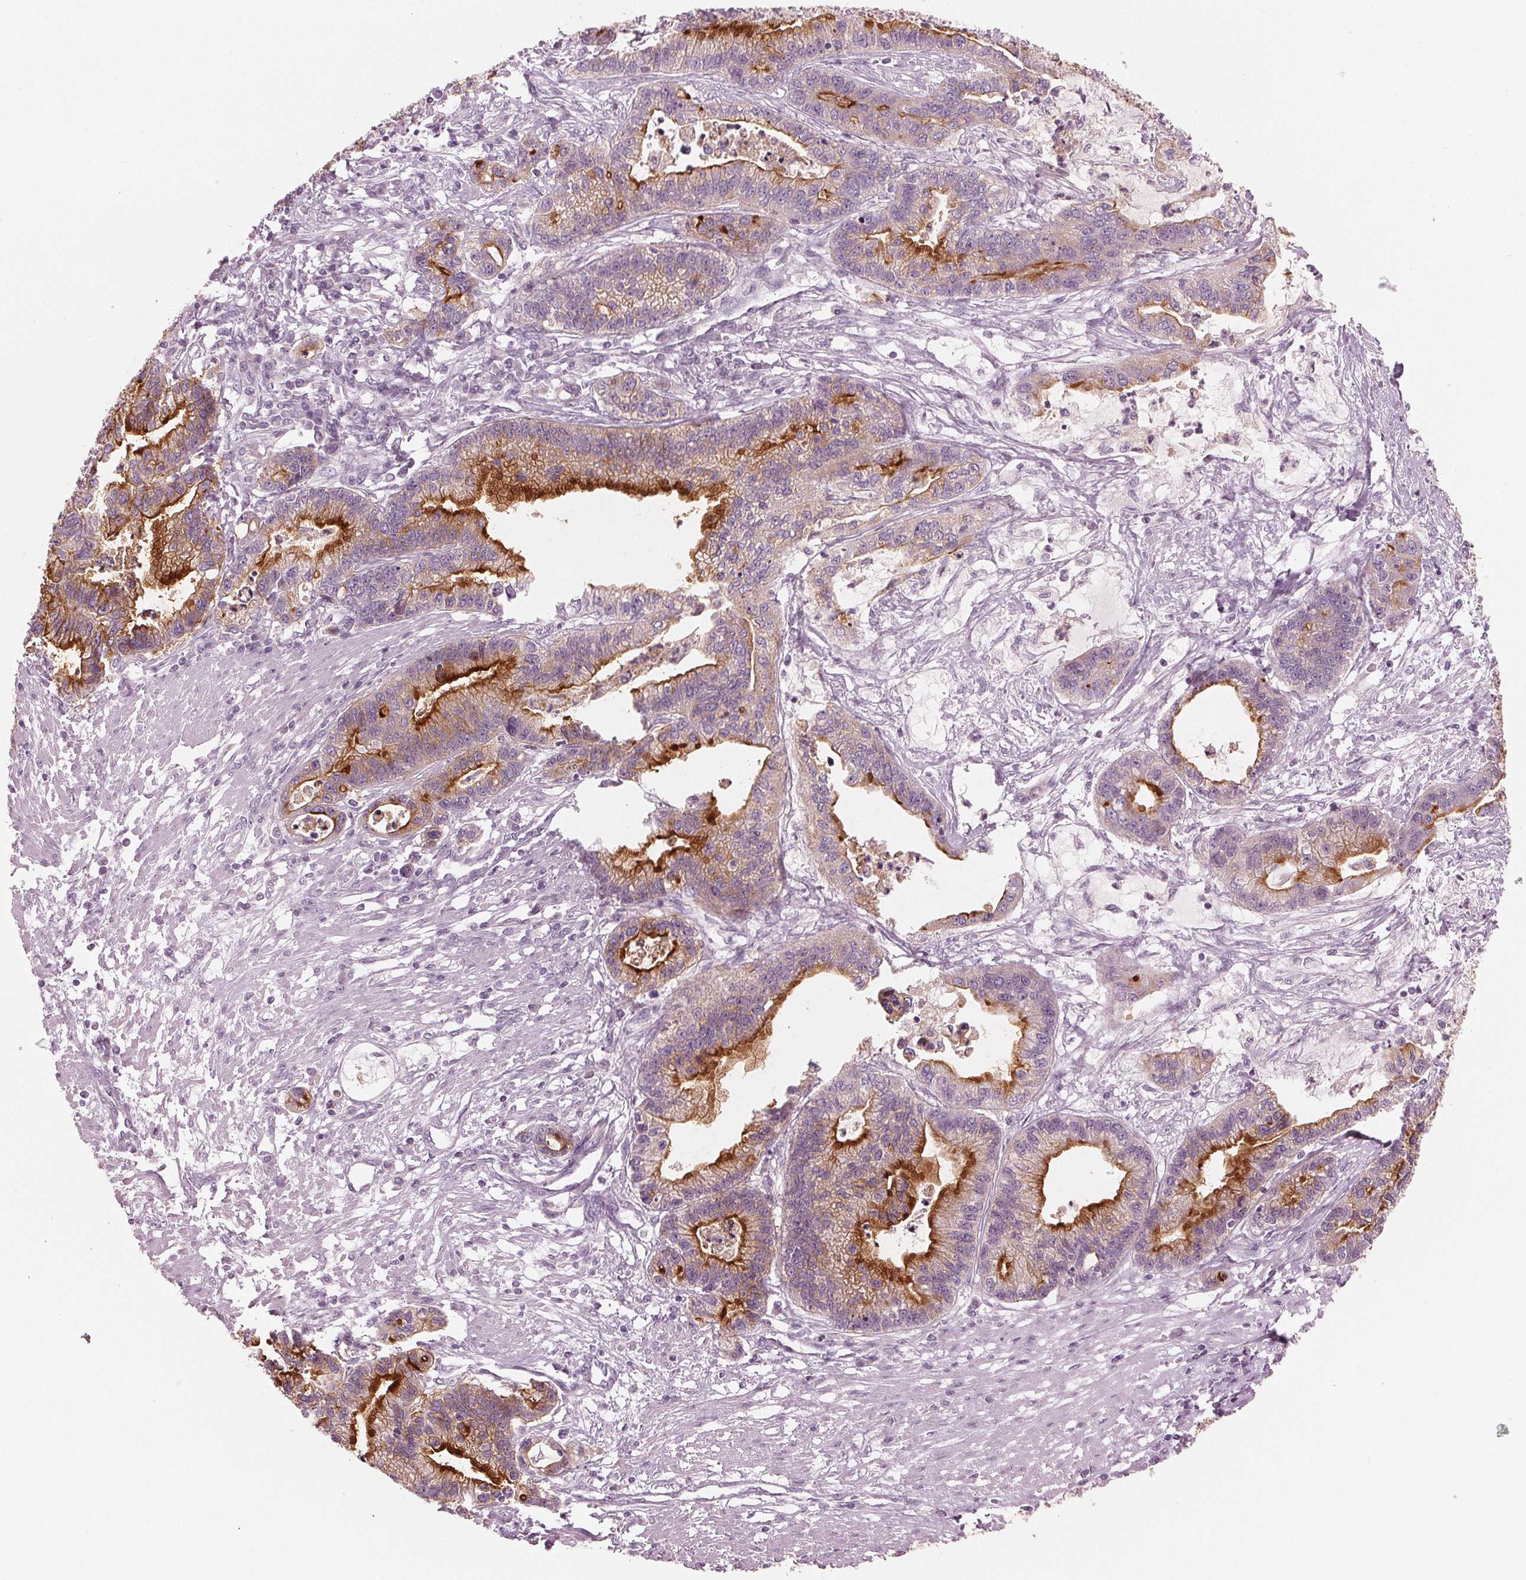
{"staining": {"intensity": "strong", "quantity": "25%-75%", "location": "cytoplasmic/membranous"}, "tissue": "stomach cancer", "cell_type": "Tumor cells", "image_type": "cancer", "snomed": [{"axis": "morphology", "description": "Adenocarcinoma, NOS"}, {"axis": "topography", "description": "Stomach"}], "caption": "Strong cytoplasmic/membranous protein staining is present in approximately 25%-75% of tumor cells in stomach adenocarcinoma. (Brightfield microscopy of DAB IHC at high magnification).", "gene": "PRAP1", "patient": {"sex": "male", "age": 83}}